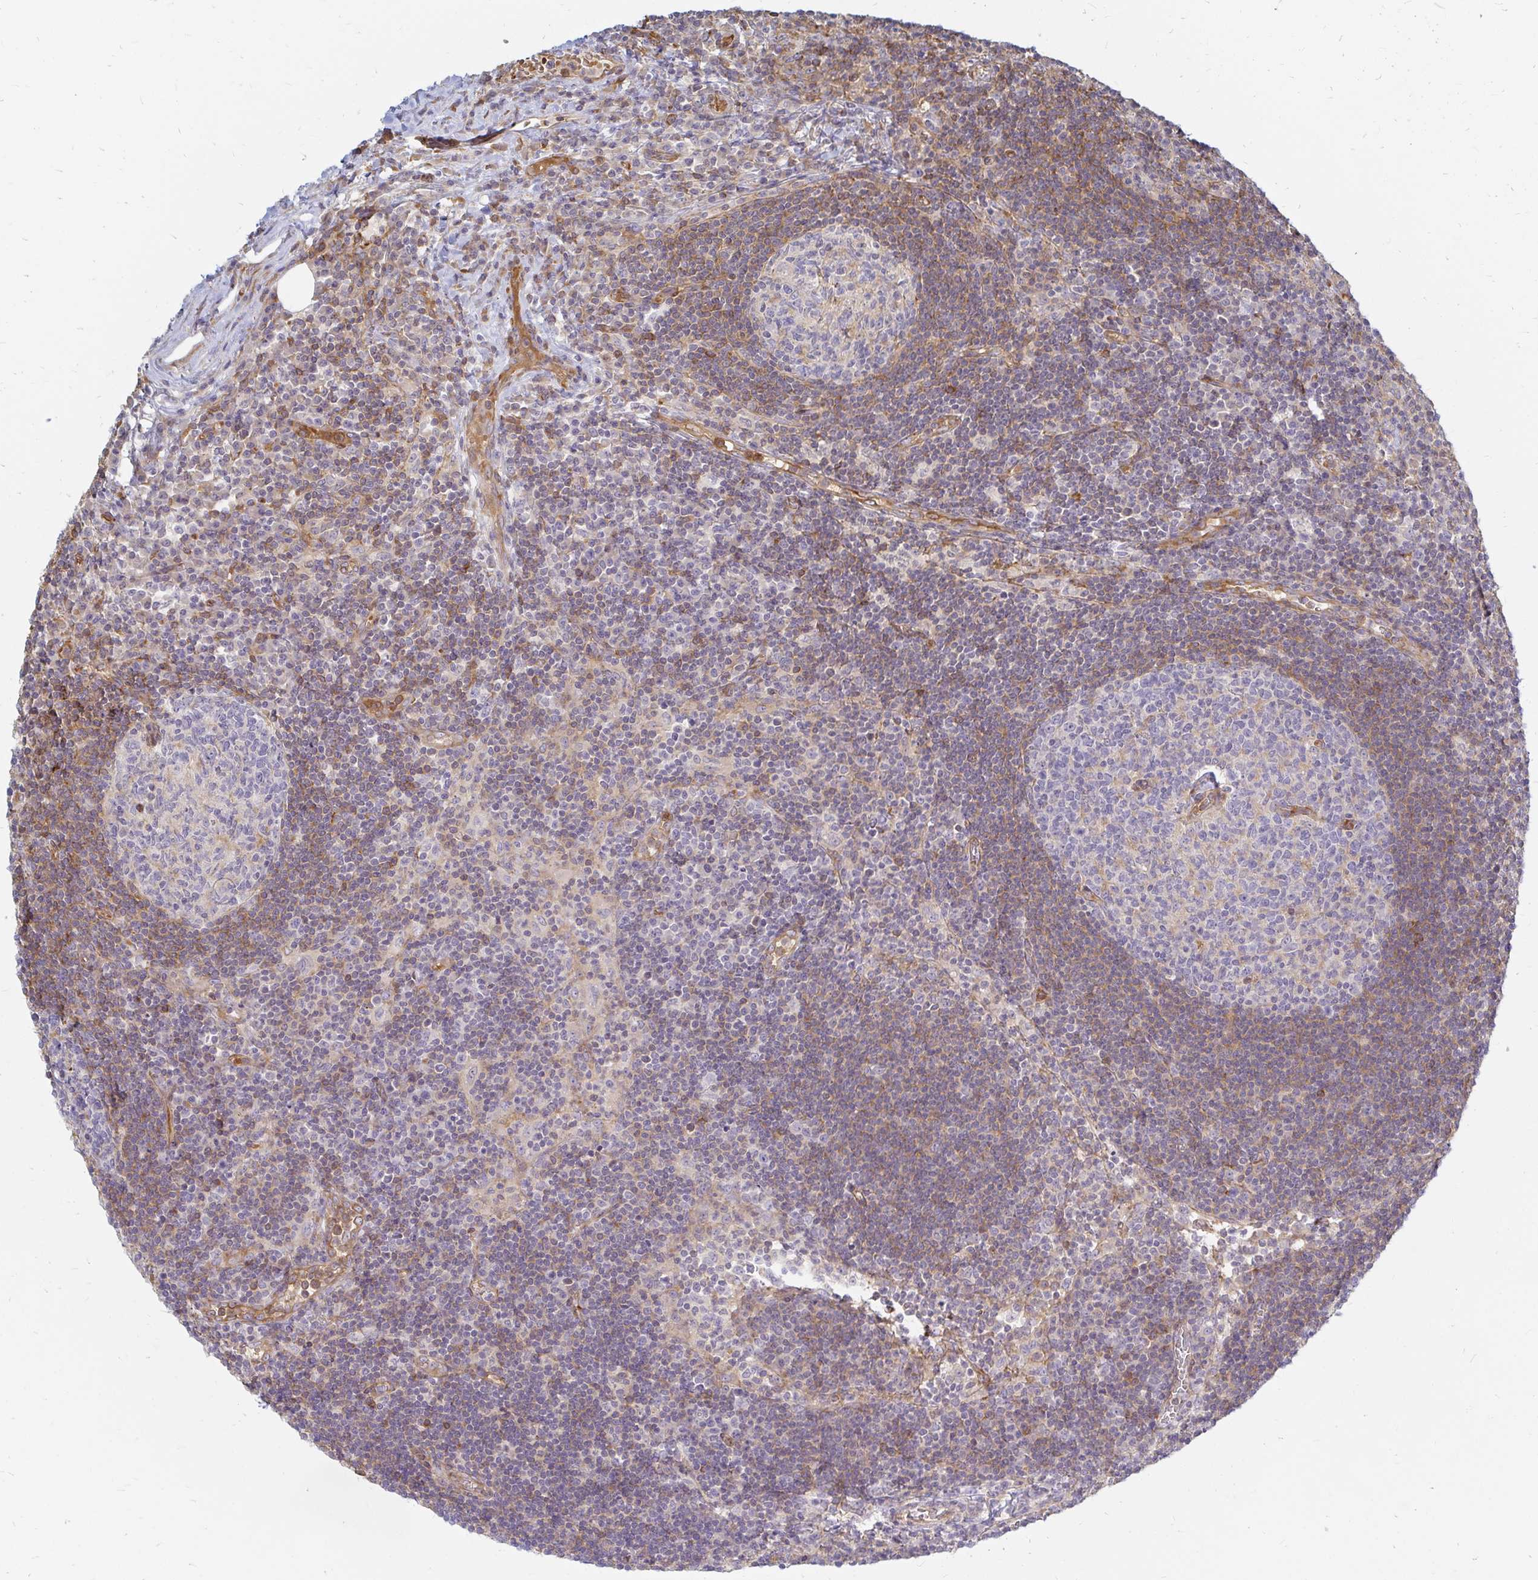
{"staining": {"intensity": "moderate", "quantity": "<25%", "location": "cytoplasmic/membranous"}, "tissue": "lymph node", "cell_type": "Germinal center cells", "image_type": "normal", "snomed": [{"axis": "morphology", "description": "Normal tissue, NOS"}, {"axis": "topography", "description": "Lymph node"}], "caption": "Protein staining of unremarkable lymph node demonstrates moderate cytoplasmic/membranous staining in about <25% of germinal center cells.", "gene": "CAST", "patient": {"sex": "male", "age": 67}}